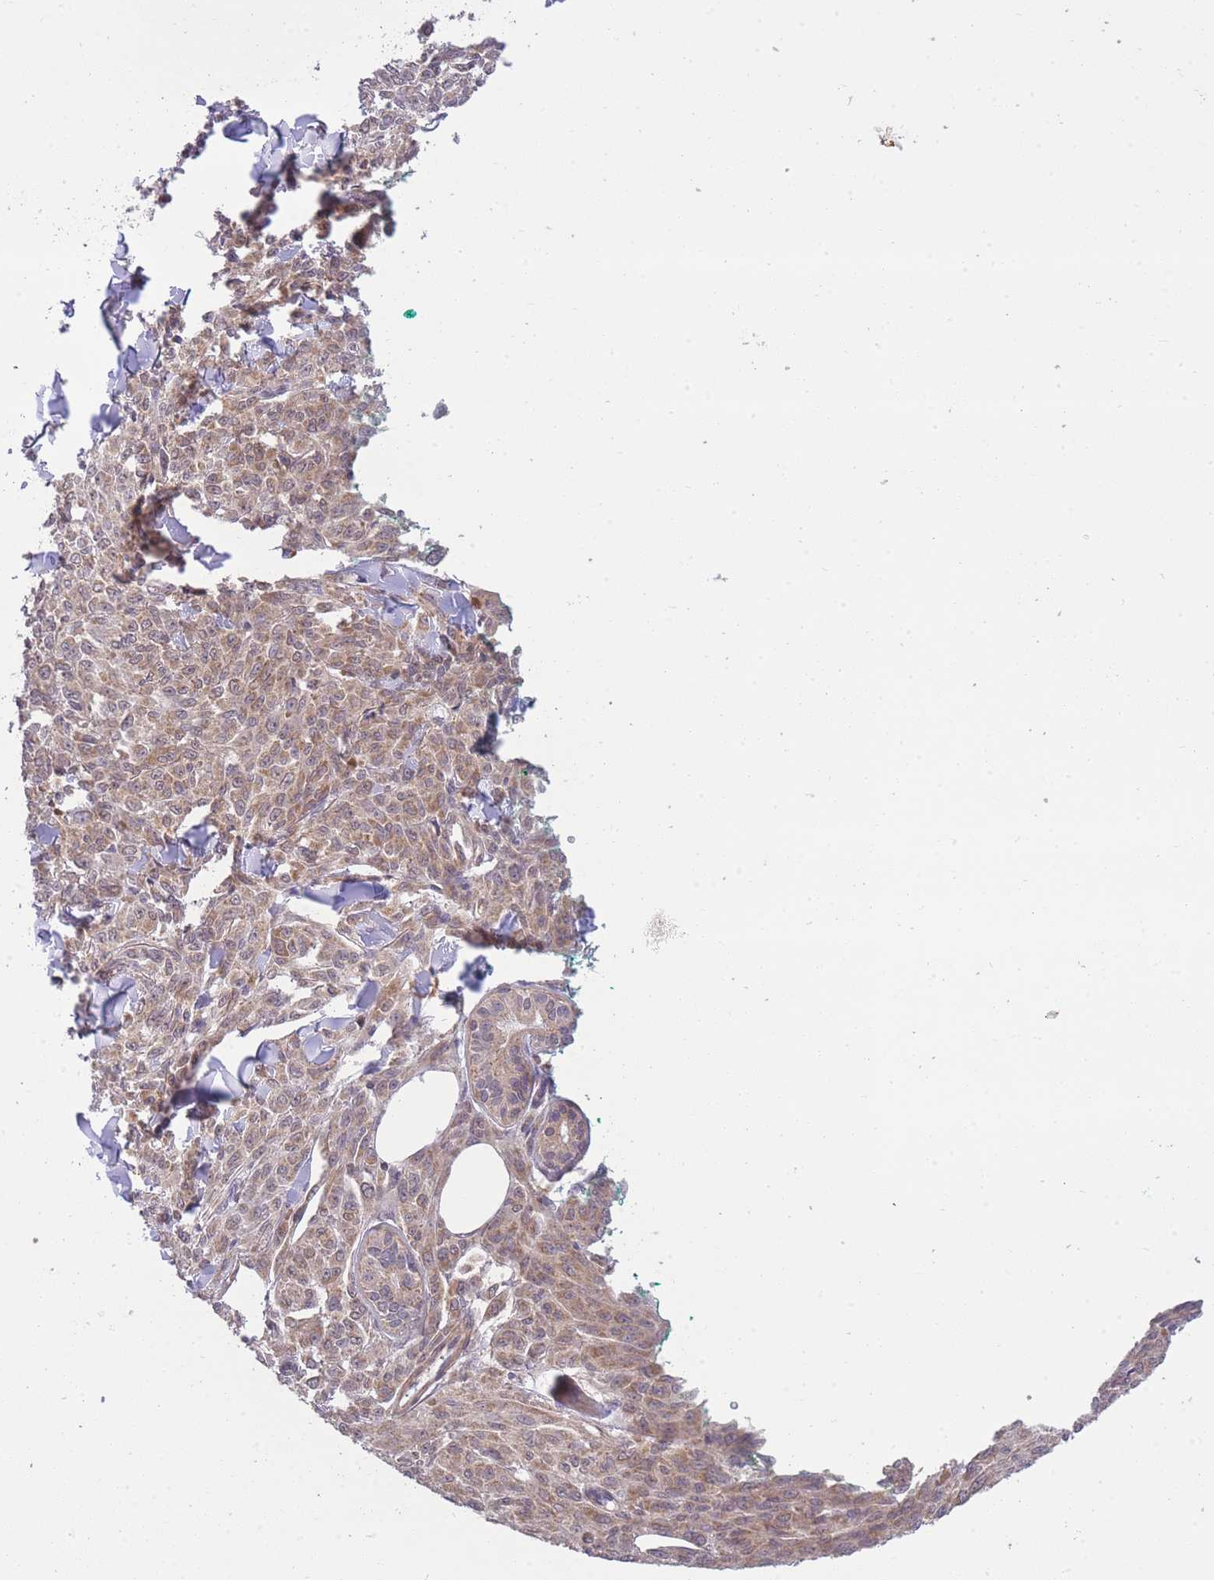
{"staining": {"intensity": "weak", "quantity": ">75%", "location": "cytoplasmic/membranous,nuclear"}, "tissue": "melanoma", "cell_type": "Tumor cells", "image_type": "cancer", "snomed": [{"axis": "morphology", "description": "Malignant melanoma, NOS"}, {"axis": "topography", "description": "Skin"}], "caption": "Tumor cells reveal weak cytoplasmic/membranous and nuclear staining in approximately >75% of cells in malignant melanoma. Immunohistochemistry stains the protein of interest in brown and the nuclei are stained blue.", "gene": "ELOA2", "patient": {"sex": "female", "age": 52}}